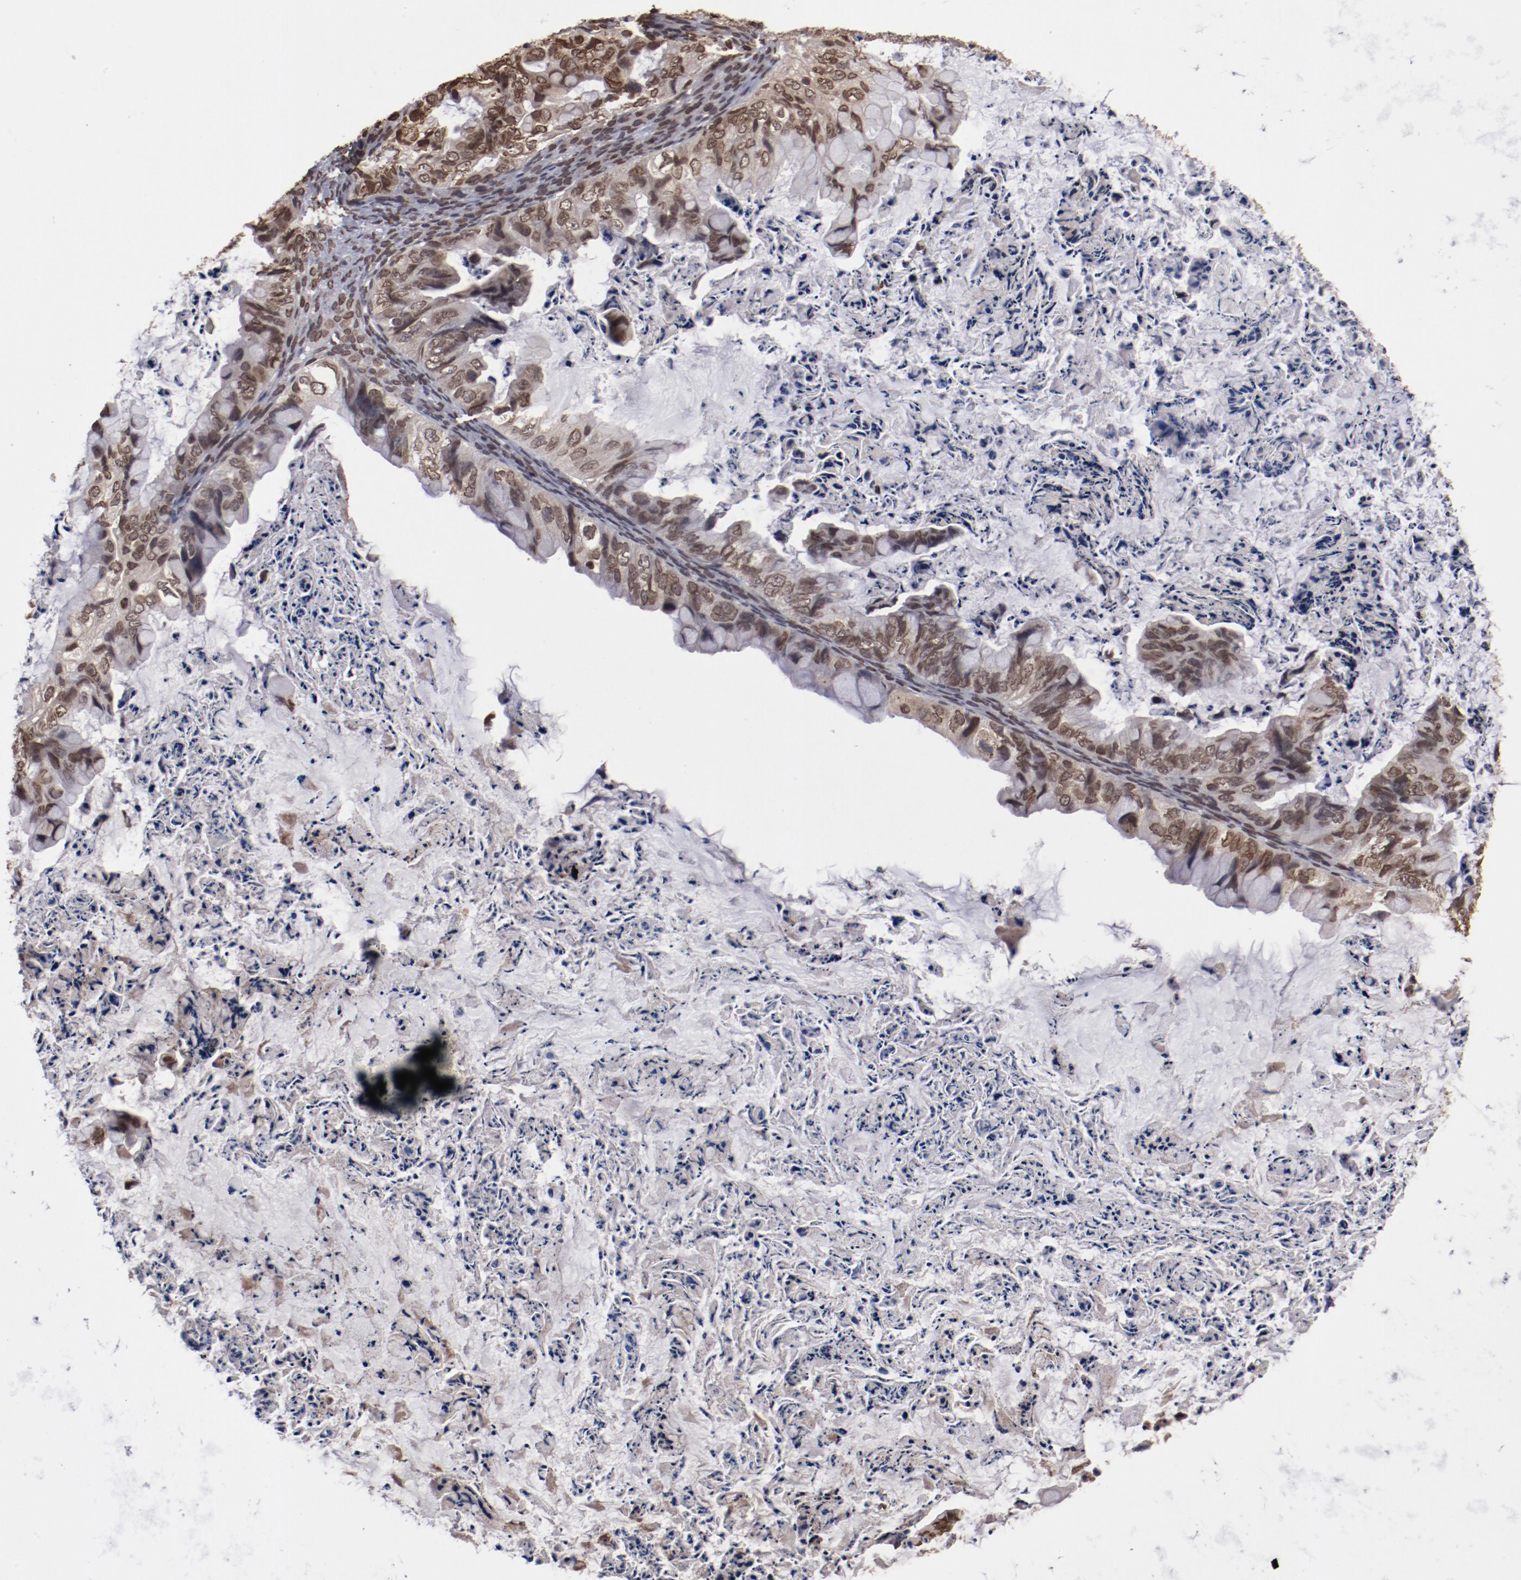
{"staining": {"intensity": "moderate", "quantity": ">75%", "location": "nuclear"}, "tissue": "ovarian cancer", "cell_type": "Tumor cells", "image_type": "cancer", "snomed": [{"axis": "morphology", "description": "Cystadenocarcinoma, mucinous, NOS"}, {"axis": "topography", "description": "Ovary"}], "caption": "The micrograph exhibits staining of mucinous cystadenocarcinoma (ovarian), revealing moderate nuclear protein positivity (brown color) within tumor cells.", "gene": "AKT1", "patient": {"sex": "female", "age": 36}}